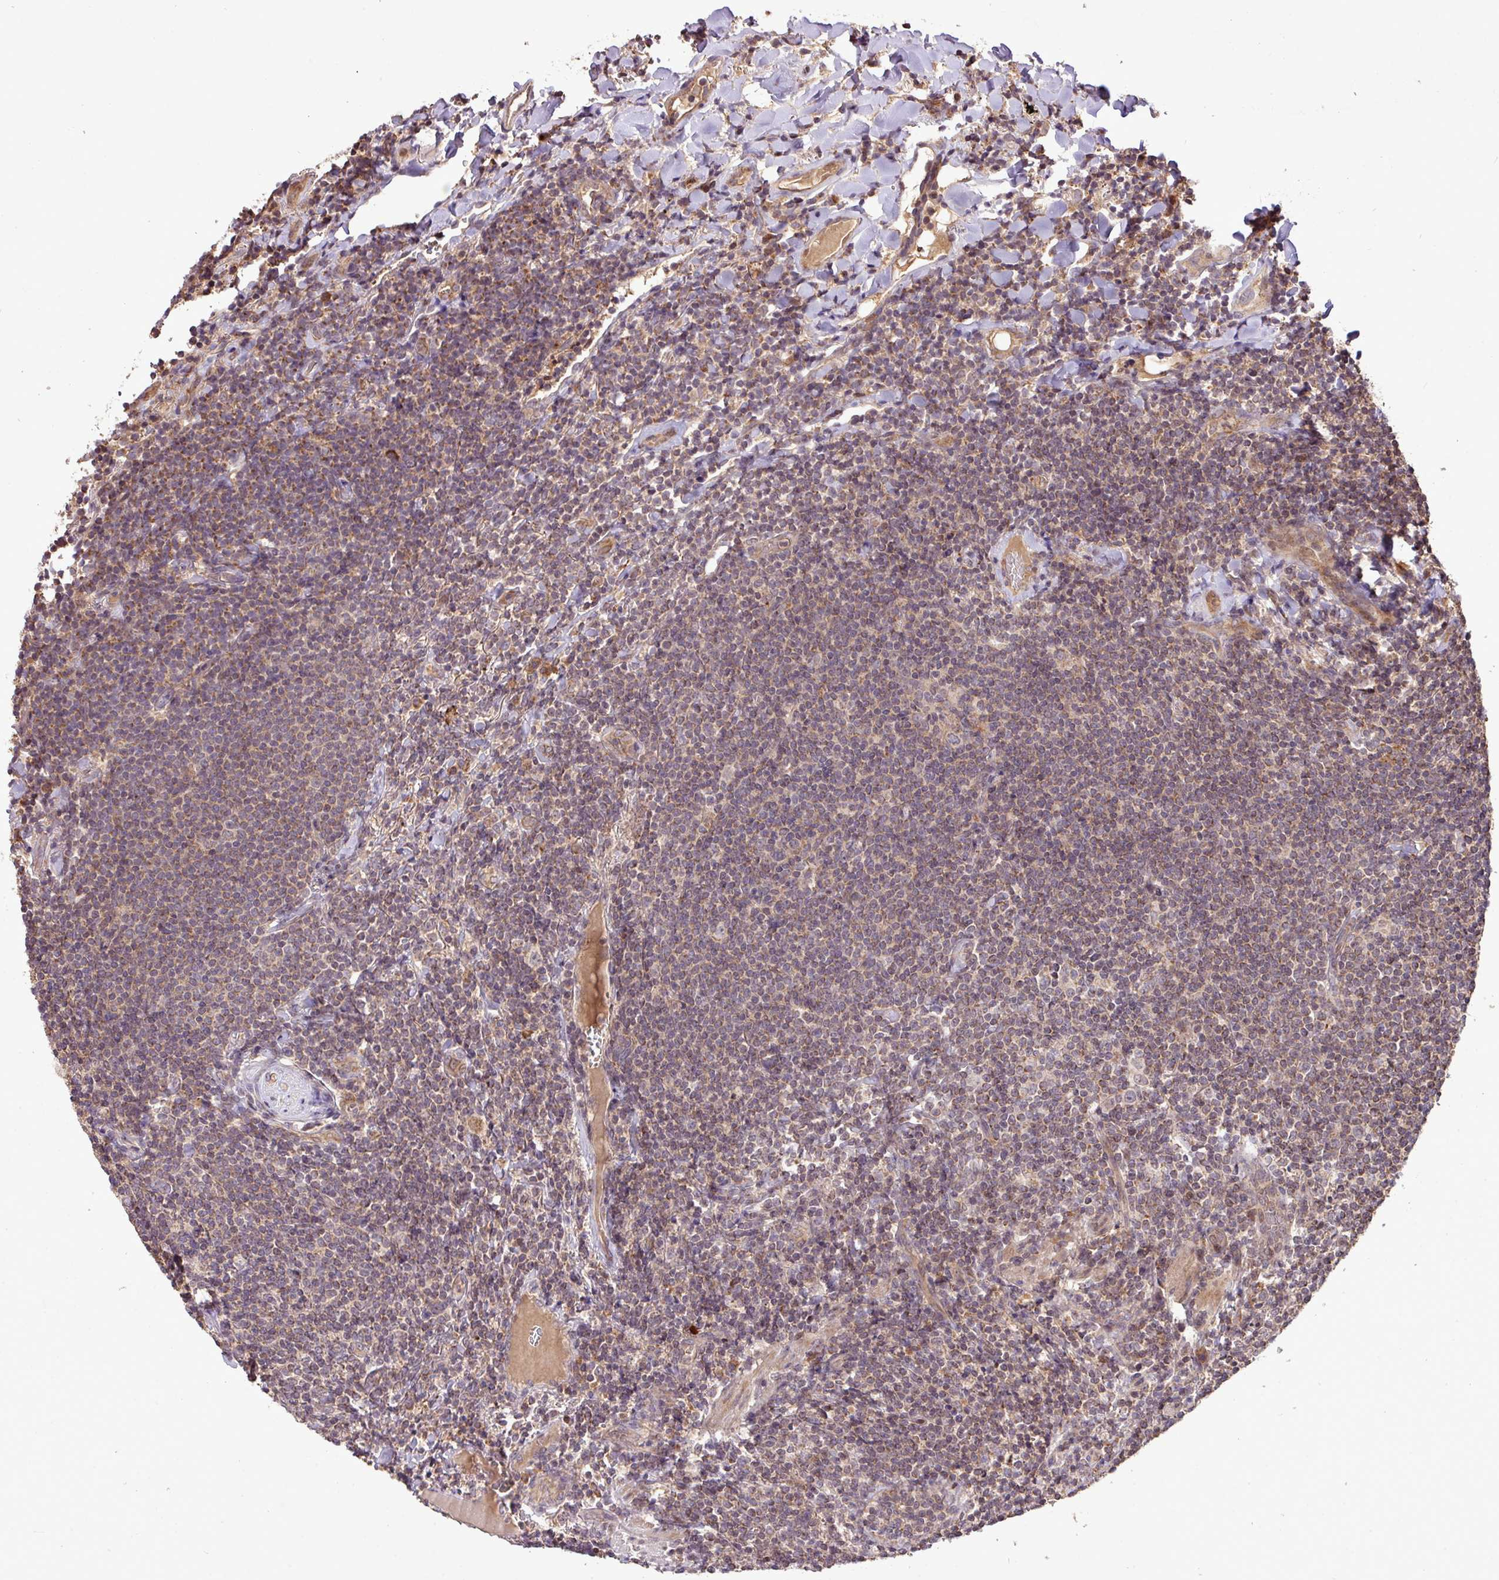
{"staining": {"intensity": "weak", "quantity": ">75%", "location": "cytoplasmic/membranous"}, "tissue": "lymphoma", "cell_type": "Tumor cells", "image_type": "cancer", "snomed": [{"axis": "morphology", "description": "Malignant lymphoma, non-Hodgkin's type, Low grade"}, {"axis": "topography", "description": "Lung"}], "caption": "Weak cytoplasmic/membranous staining is present in approximately >75% of tumor cells in lymphoma.", "gene": "YPEL3", "patient": {"sex": "female", "age": 71}}